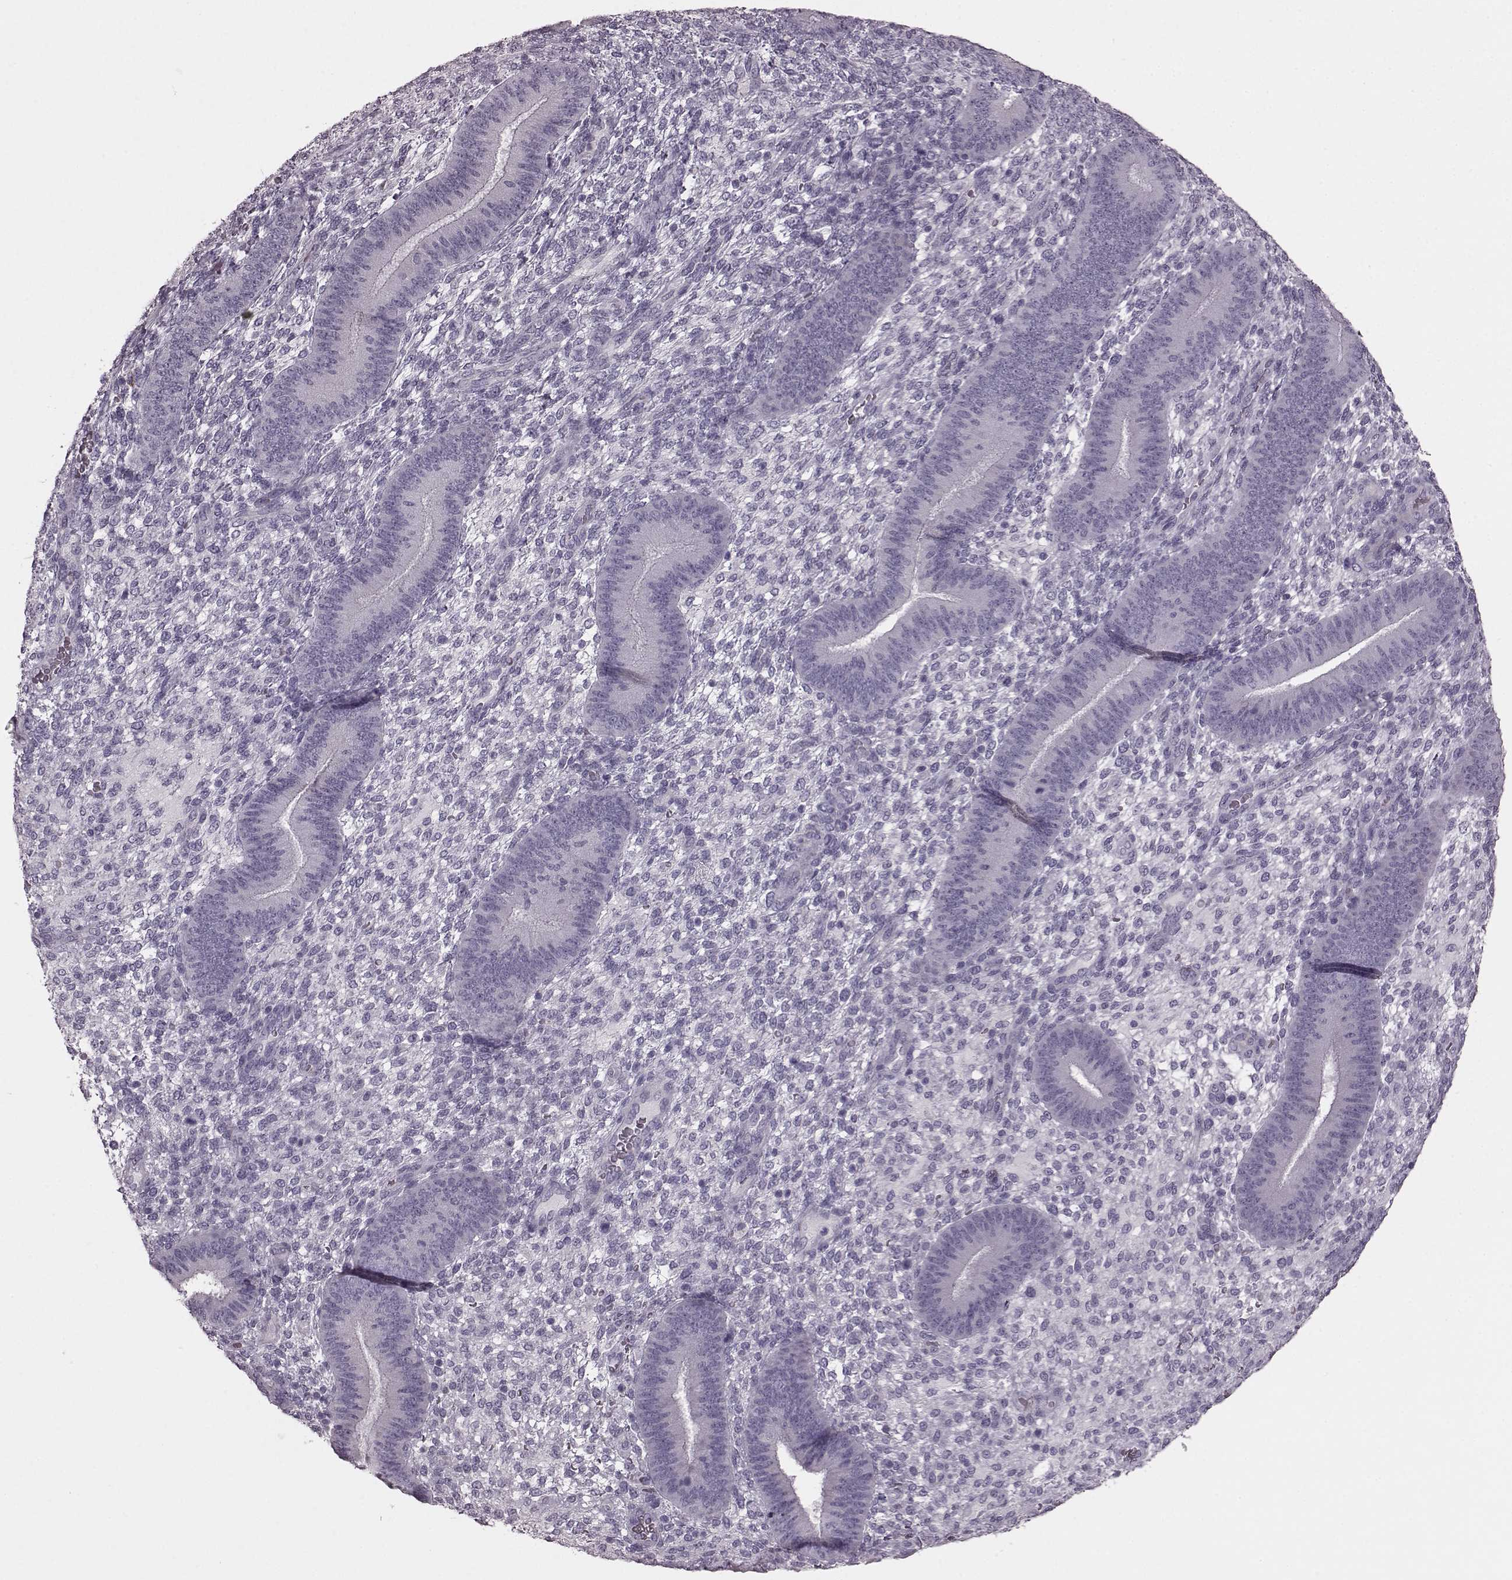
{"staining": {"intensity": "negative", "quantity": "none", "location": "none"}, "tissue": "endometrium", "cell_type": "Cells in endometrial stroma", "image_type": "normal", "snomed": [{"axis": "morphology", "description": "Normal tissue, NOS"}, {"axis": "topography", "description": "Endometrium"}], "caption": "This is an immunohistochemistry (IHC) micrograph of unremarkable human endometrium. There is no expression in cells in endometrial stroma.", "gene": "SNTG1", "patient": {"sex": "female", "age": 39}}